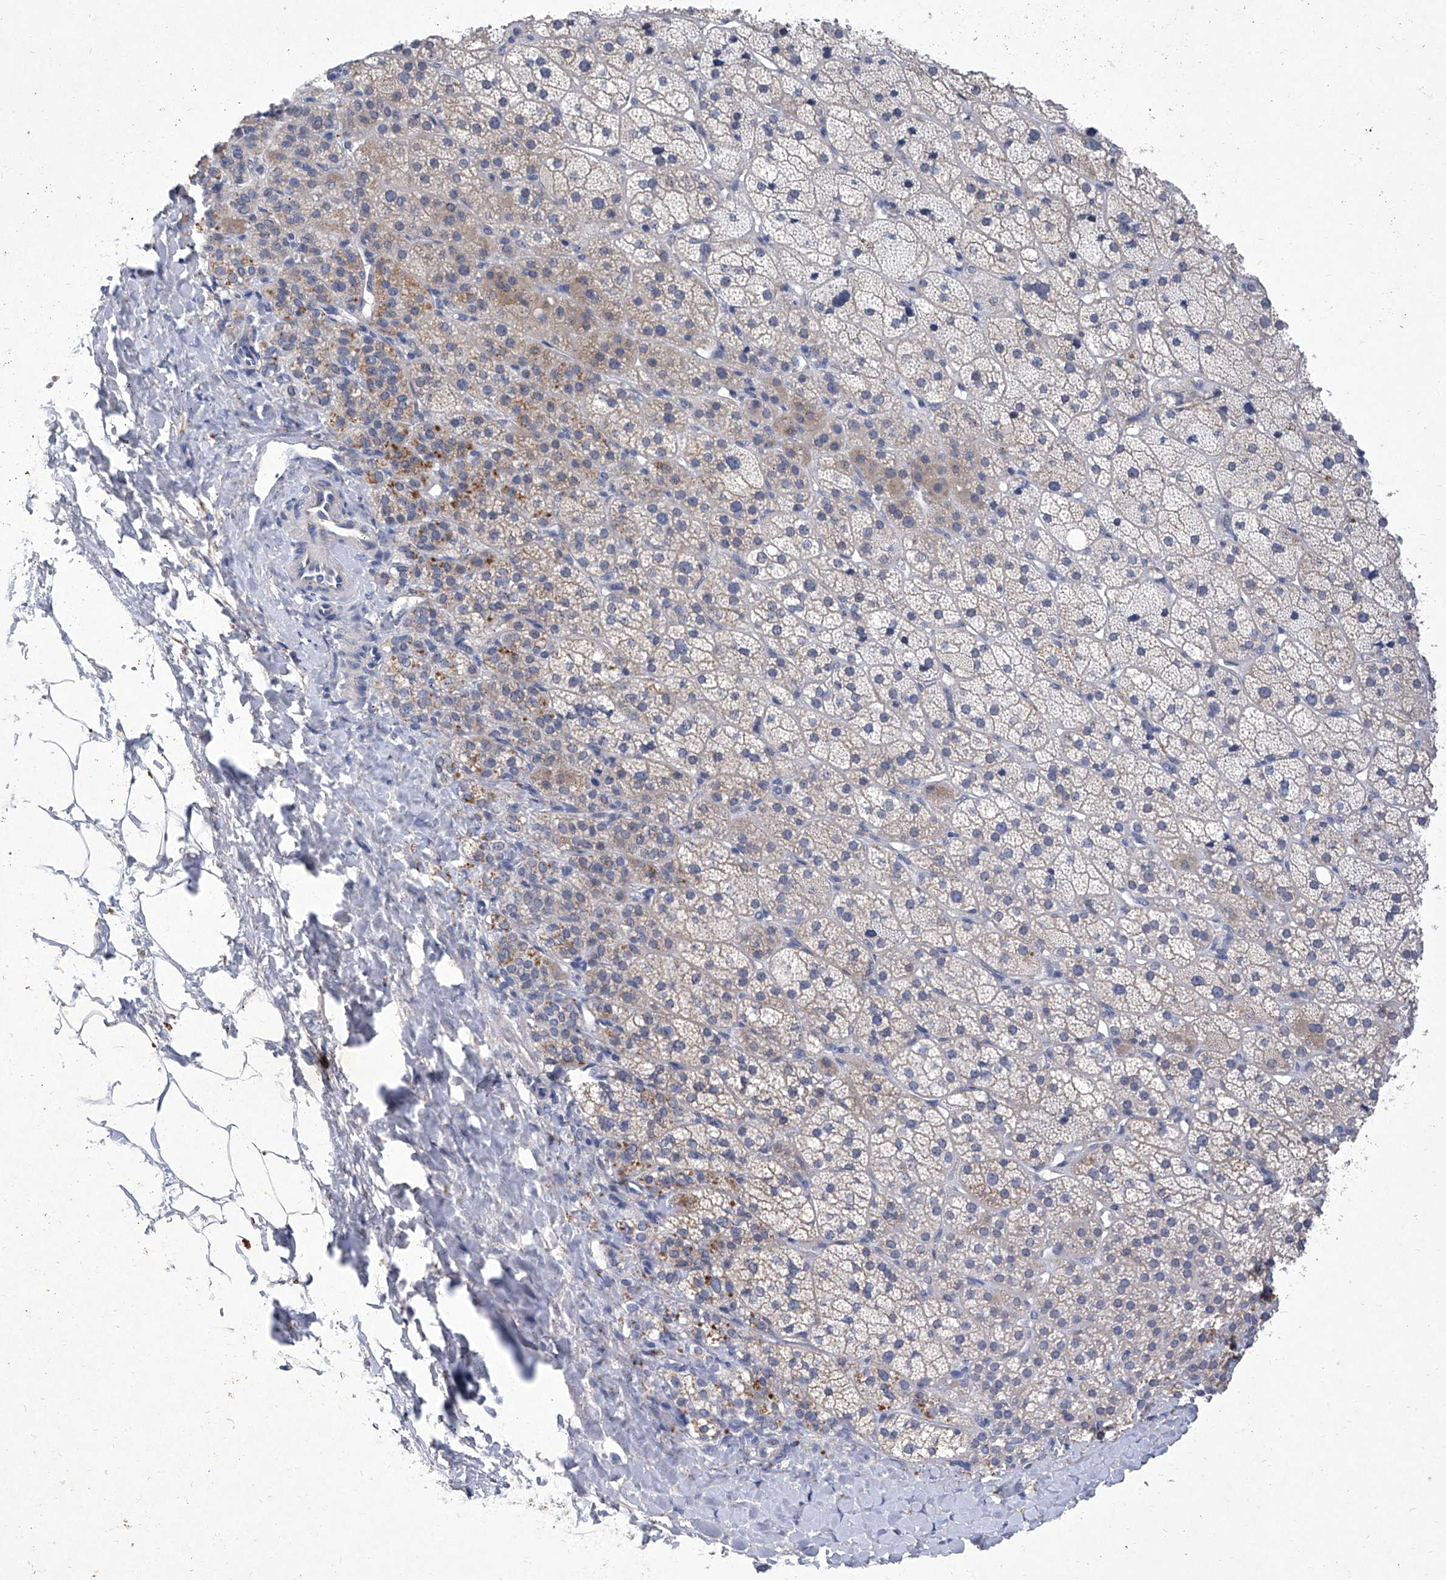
{"staining": {"intensity": "moderate", "quantity": "<25%", "location": "cytoplasmic/membranous"}, "tissue": "adrenal gland", "cell_type": "Glandular cells", "image_type": "normal", "snomed": [{"axis": "morphology", "description": "Normal tissue, NOS"}, {"axis": "topography", "description": "Adrenal gland"}], "caption": "About <25% of glandular cells in benign adrenal gland exhibit moderate cytoplasmic/membranous protein positivity as visualized by brown immunohistochemical staining.", "gene": "IFNL2", "patient": {"sex": "female", "age": 57}}